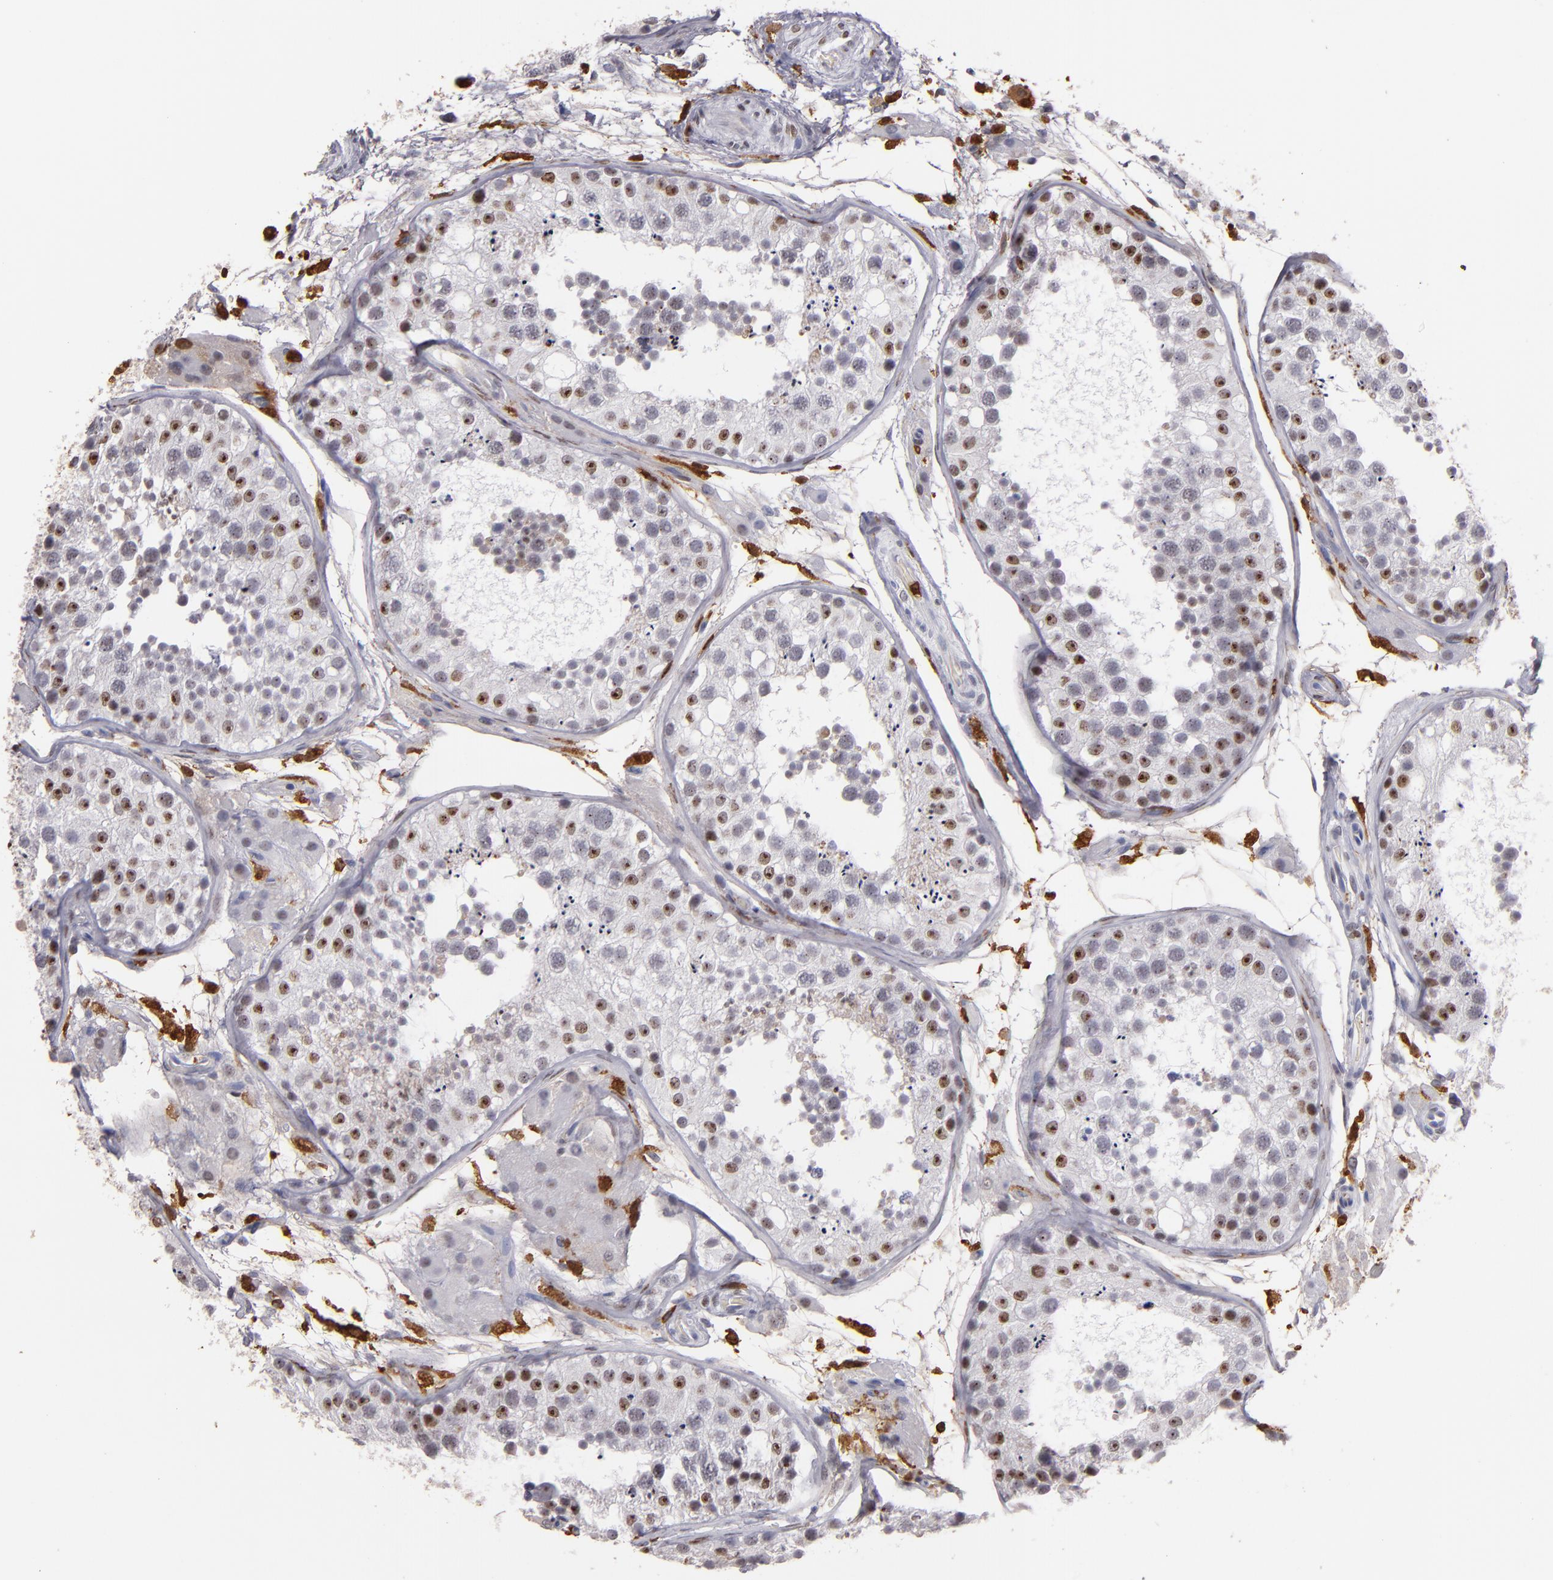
{"staining": {"intensity": "weak", "quantity": "25%-75%", "location": "nuclear"}, "tissue": "testis", "cell_type": "Cells in seminiferous ducts", "image_type": "normal", "snomed": [{"axis": "morphology", "description": "Normal tissue, NOS"}, {"axis": "topography", "description": "Testis"}], "caption": "Immunohistochemistry staining of benign testis, which displays low levels of weak nuclear expression in approximately 25%-75% of cells in seminiferous ducts indicating weak nuclear protein positivity. The staining was performed using DAB (brown) for protein detection and nuclei were counterstained in hematoxylin (blue).", "gene": "WAS", "patient": {"sex": "male", "age": 26}}